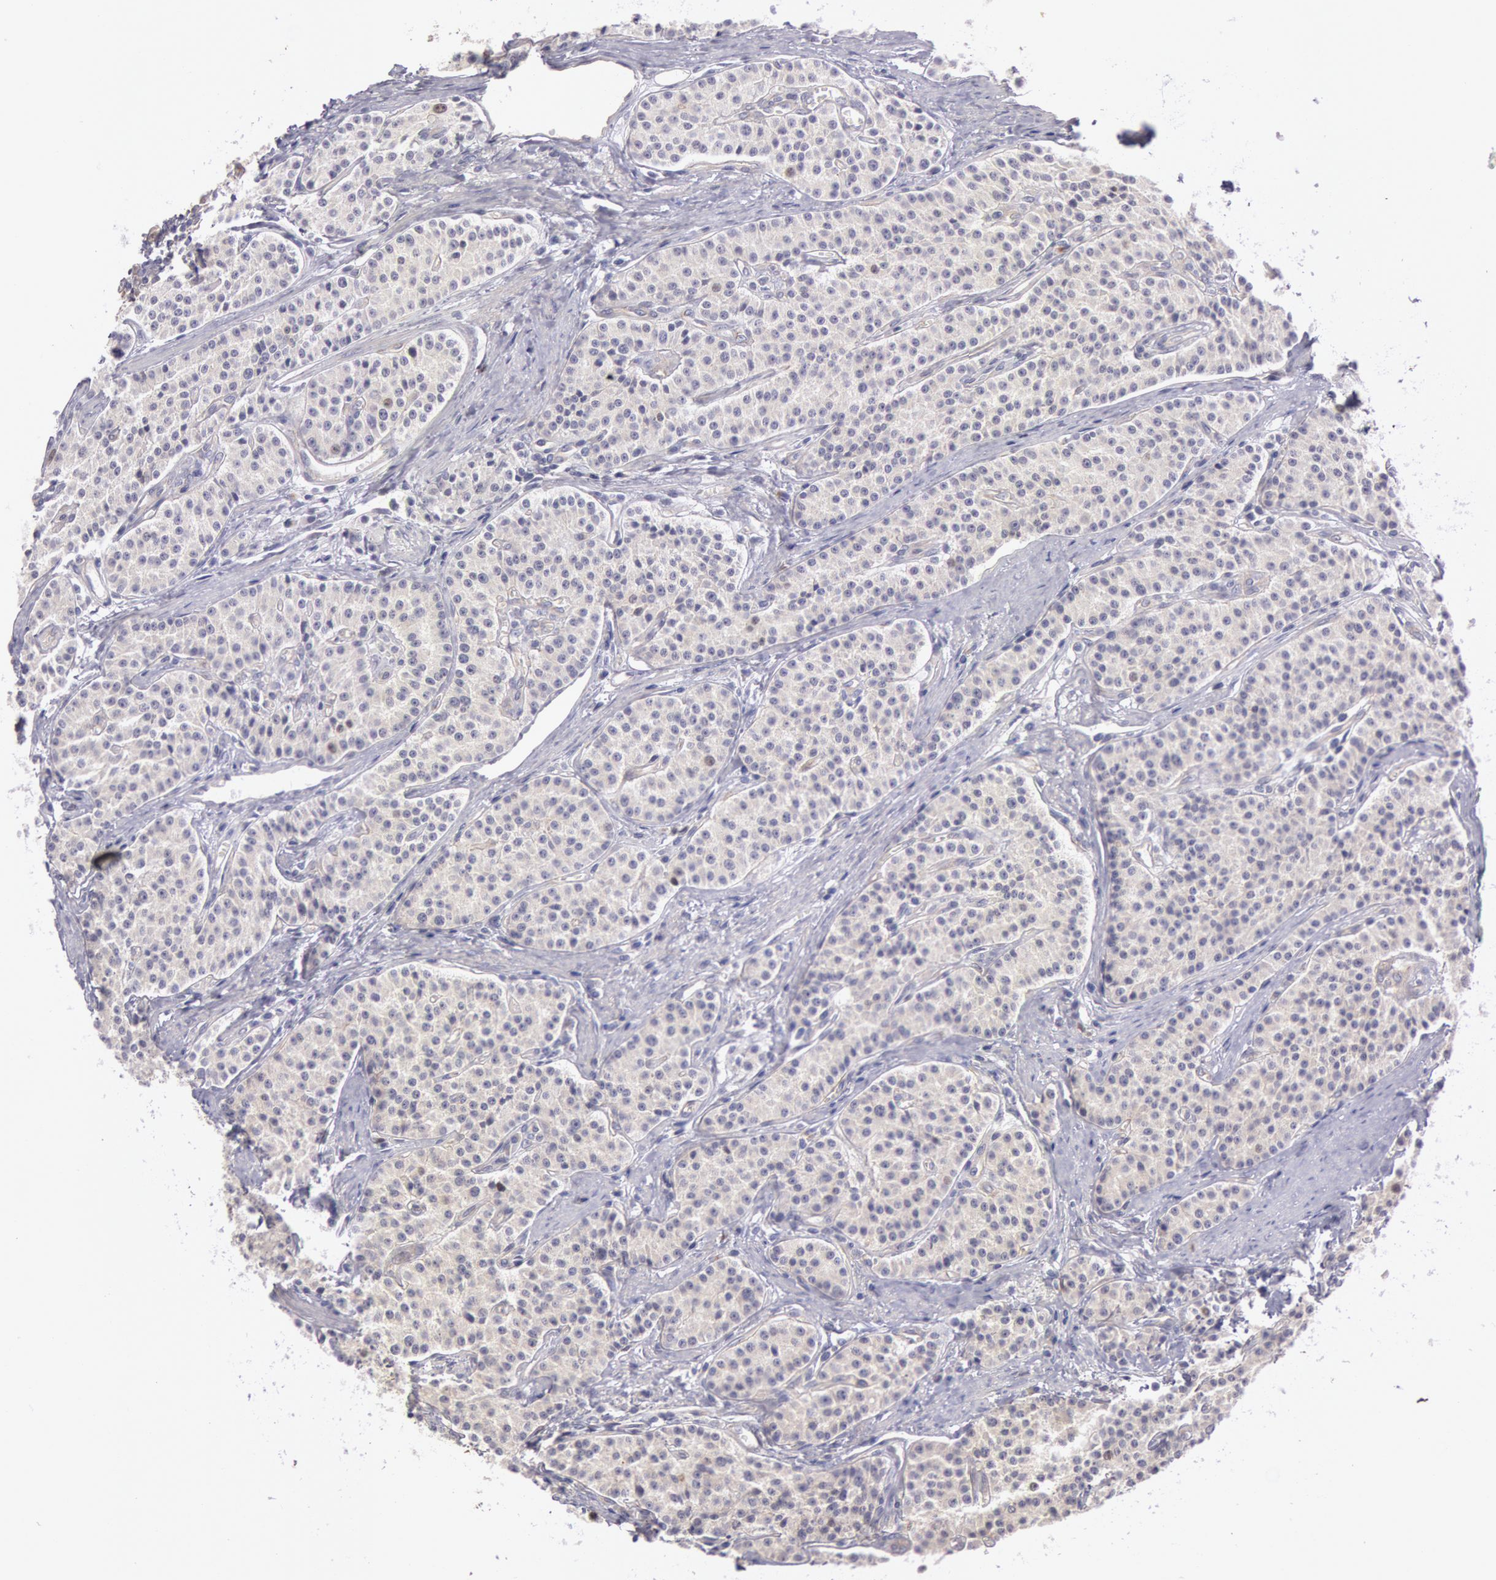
{"staining": {"intensity": "negative", "quantity": "none", "location": "none"}, "tissue": "carcinoid", "cell_type": "Tumor cells", "image_type": "cancer", "snomed": [{"axis": "morphology", "description": "Carcinoid, malignant, NOS"}, {"axis": "topography", "description": "Stomach"}], "caption": "An IHC photomicrograph of carcinoid (malignant) is shown. There is no staining in tumor cells of carcinoid (malignant). Brightfield microscopy of immunohistochemistry stained with DAB (brown) and hematoxylin (blue), captured at high magnification.", "gene": "AMOTL1", "patient": {"sex": "female", "age": 76}}